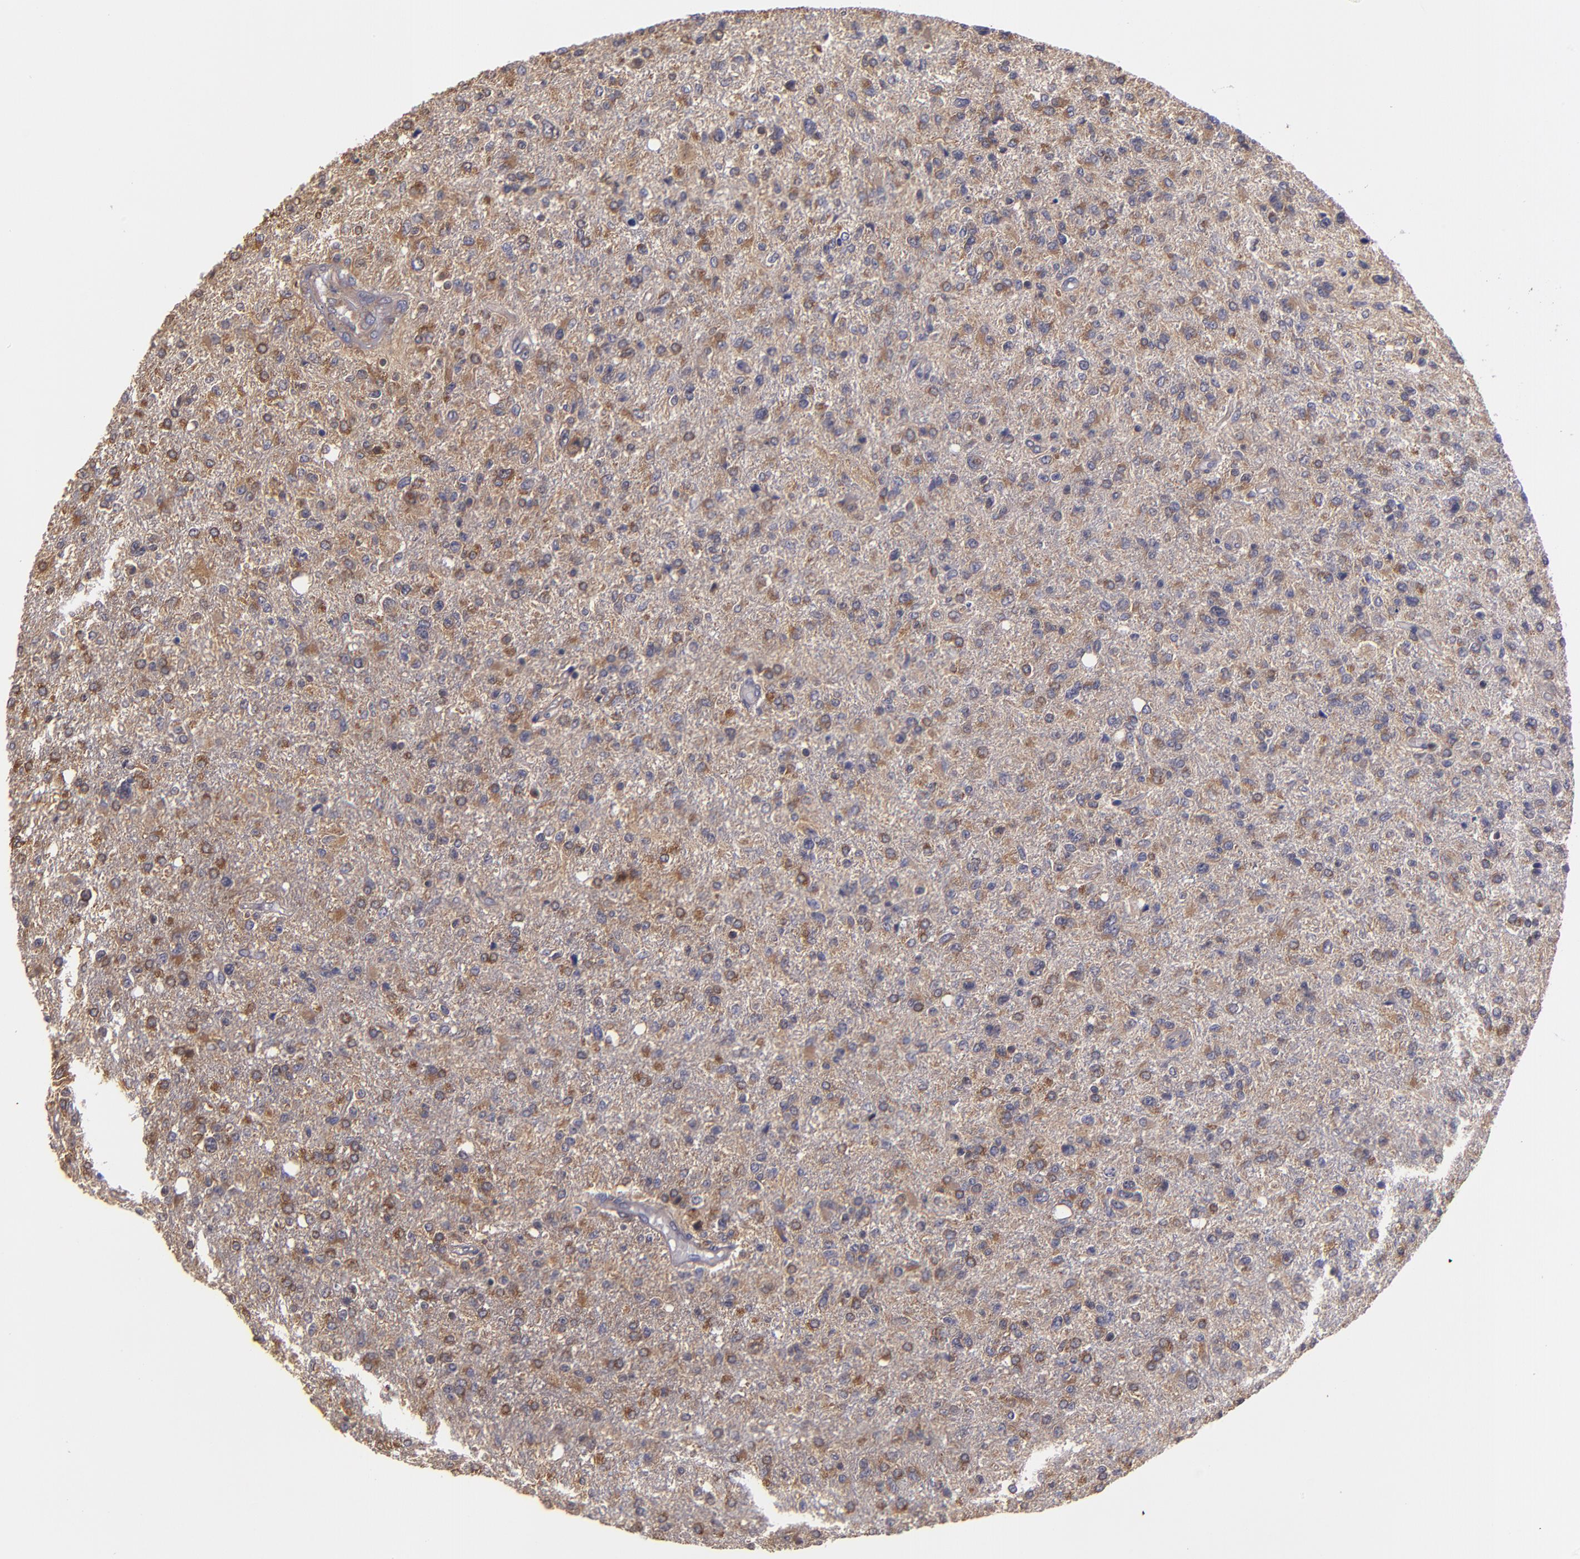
{"staining": {"intensity": "moderate", "quantity": "25%-75%", "location": "cytoplasmic/membranous"}, "tissue": "glioma", "cell_type": "Tumor cells", "image_type": "cancer", "snomed": [{"axis": "morphology", "description": "Glioma, malignant, High grade"}, {"axis": "topography", "description": "Cerebral cortex"}], "caption": "An image of human glioma stained for a protein reveals moderate cytoplasmic/membranous brown staining in tumor cells. (DAB (3,3'-diaminobenzidine) IHC, brown staining for protein, blue staining for nuclei).", "gene": "CARS1", "patient": {"sex": "male", "age": 76}}